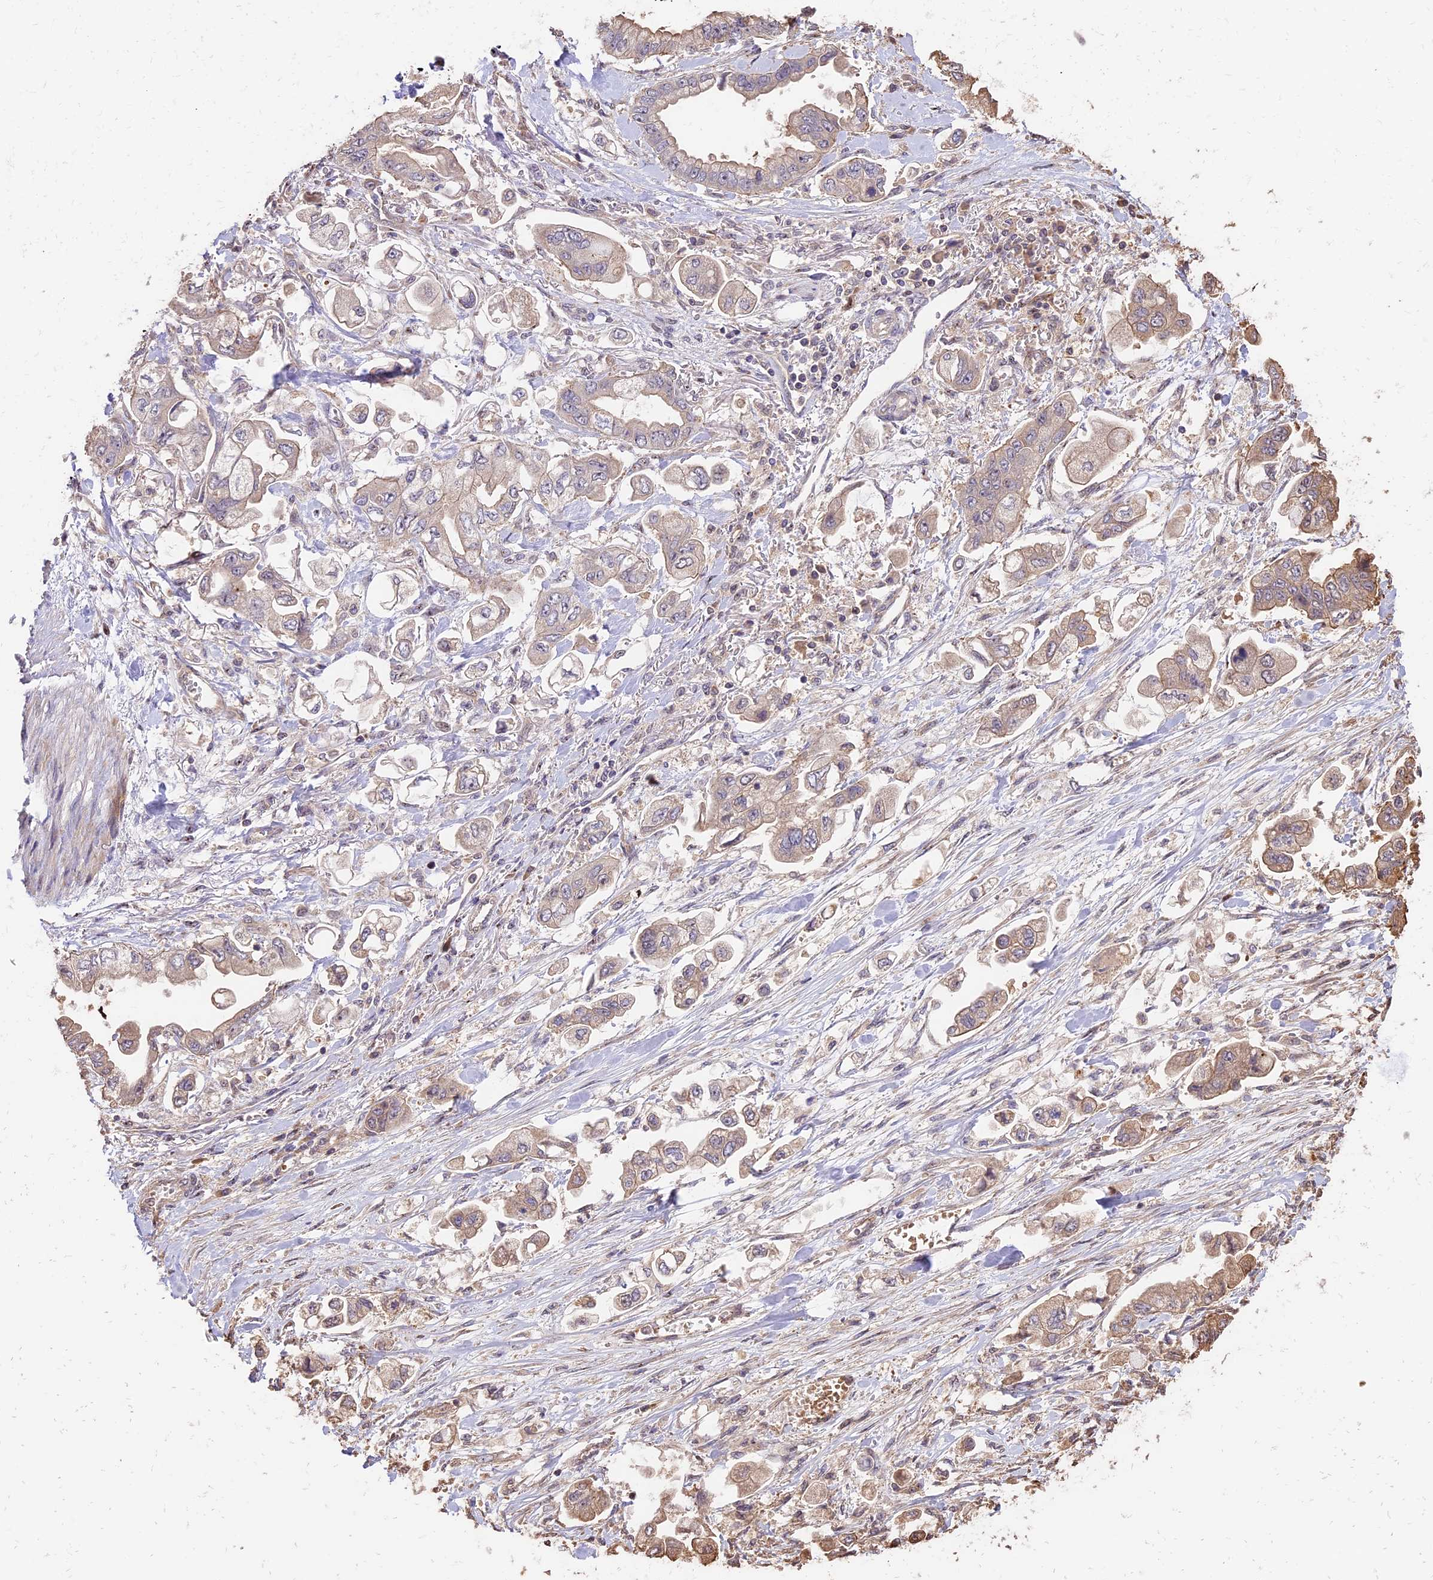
{"staining": {"intensity": "moderate", "quantity": "<25%", "location": "cytoplasmic/membranous"}, "tissue": "stomach cancer", "cell_type": "Tumor cells", "image_type": "cancer", "snomed": [{"axis": "morphology", "description": "Adenocarcinoma, NOS"}, {"axis": "topography", "description": "Stomach"}], "caption": "Immunohistochemical staining of human adenocarcinoma (stomach) shows moderate cytoplasmic/membranous protein expression in about <25% of tumor cells.", "gene": "PPP1R37", "patient": {"sex": "male", "age": 62}}